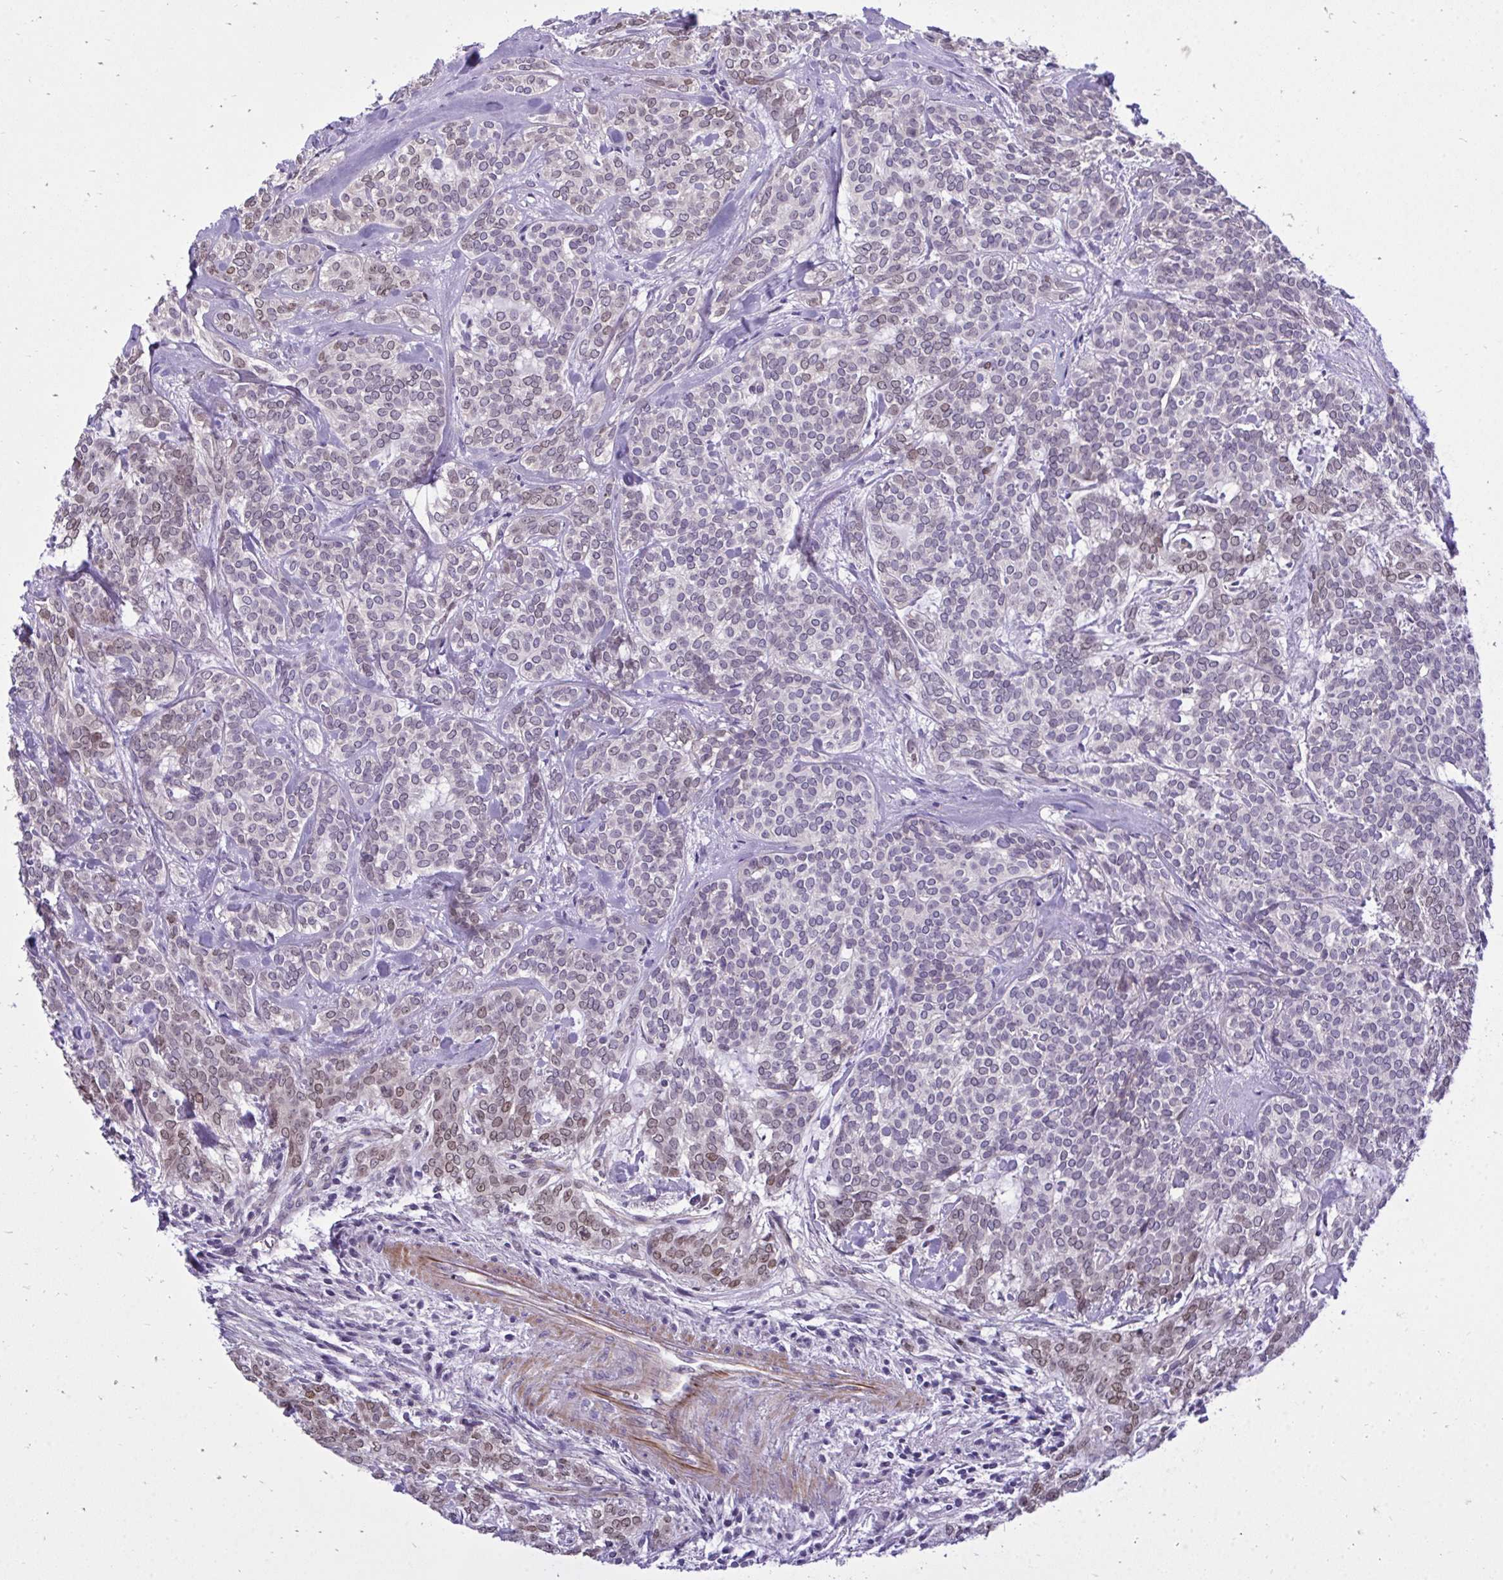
{"staining": {"intensity": "weak", "quantity": "<25%", "location": "nuclear"}, "tissue": "head and neck cancer", "cell_type": "Tumor cells", "image_type": "cancer", "snomed": [{"axis": "morphology", "description": "Adenocarcinoma, NOS"}, {"axis": "topography", "description": "Head-Neck"}], "caption": "Tumor cells are negative for protein expression in human head and neck cancer.", "gene": "HMBOX1", "patient": {"sex": "female", "age": 57}}